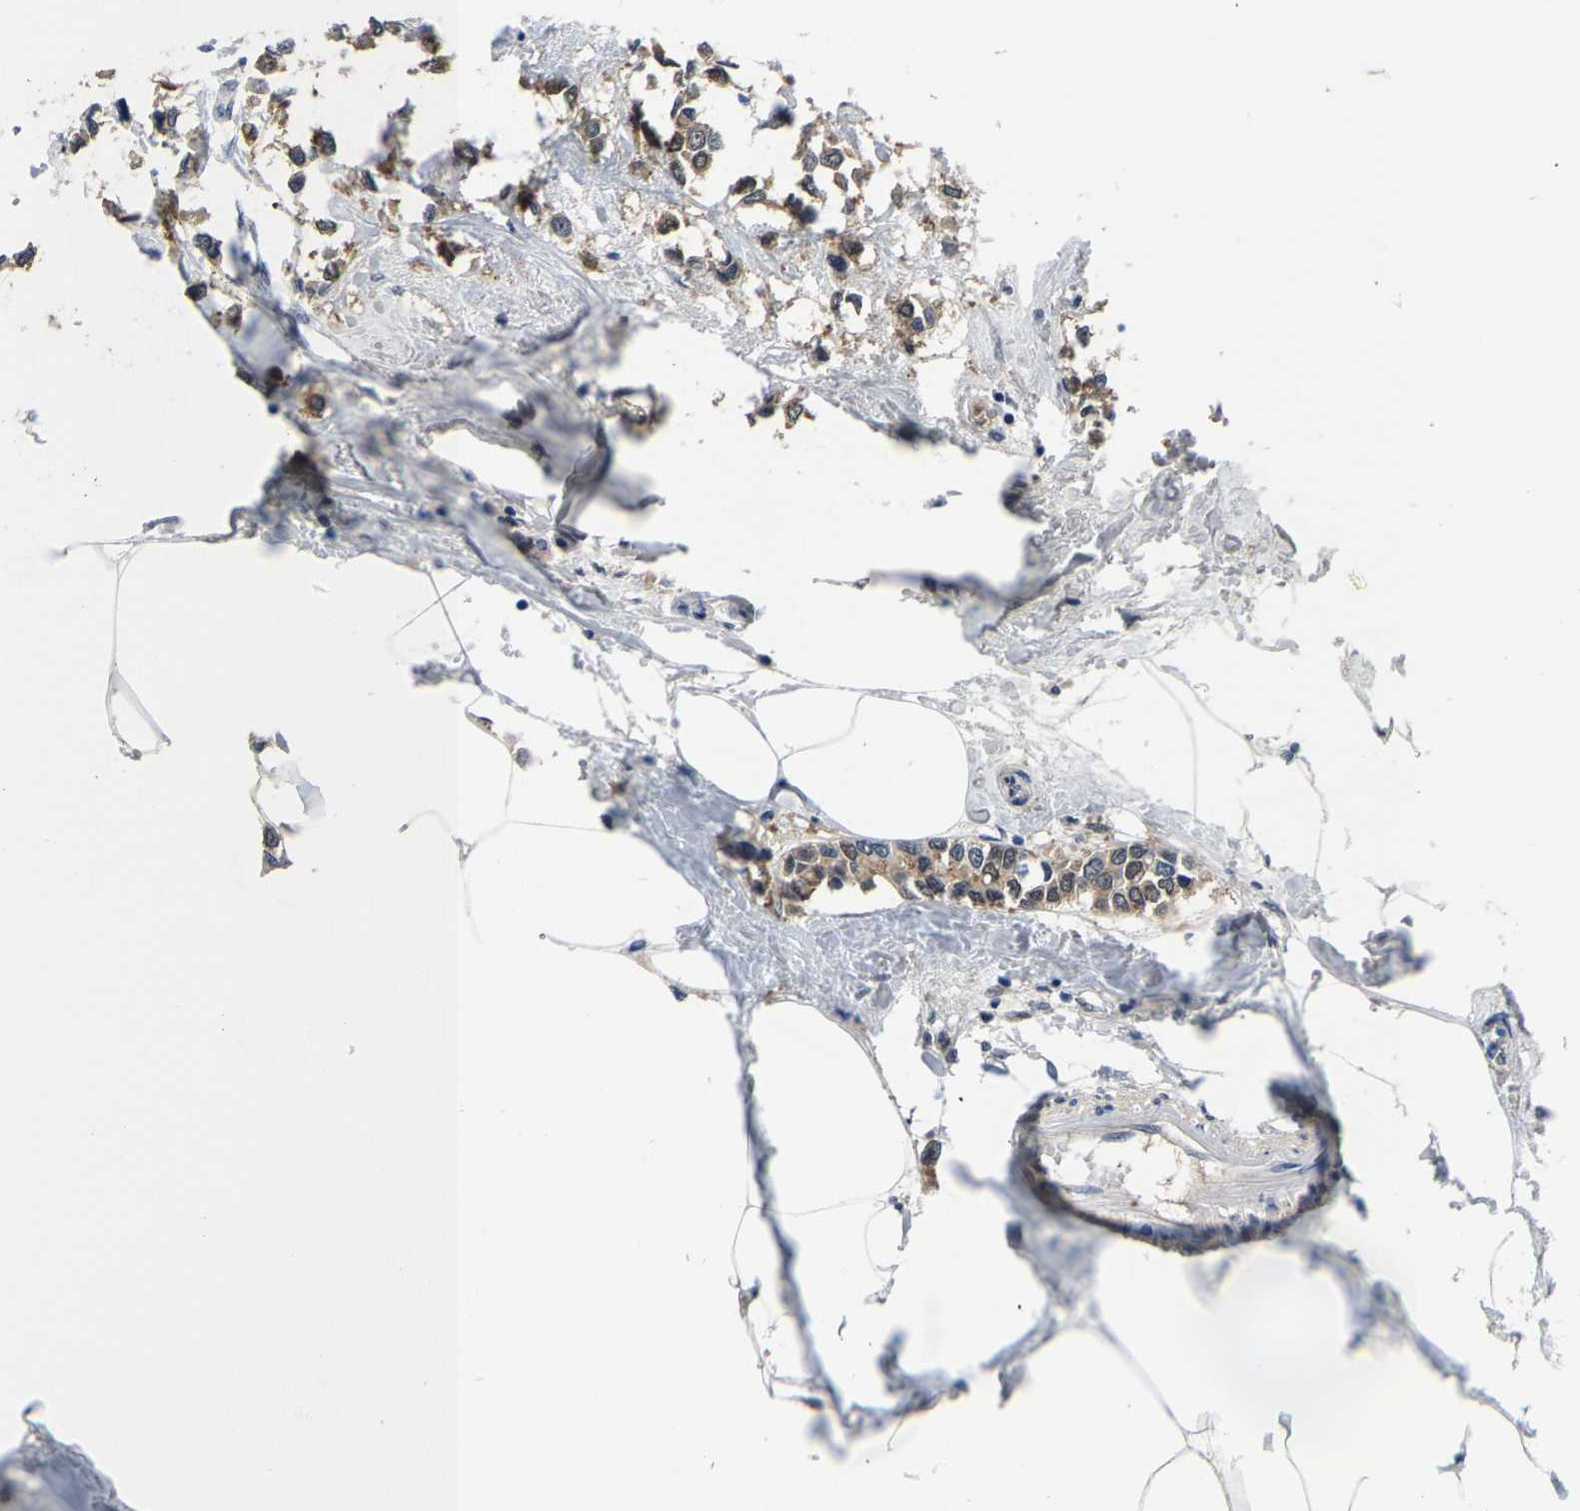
{"staining": {"intensity": "moderate", "quantity": ">75%", "location": "cytoplasmic/membranous"}, "tissue": "breast cancer", "cell_type": "Tumor cells", "image_type": "cancer", "snomed": [{"axis": "morphology", "description": "Lobular carcinoma"}, {"axis": "topography", "description": "Breast"}], "caption": "Immunohistochemical staining of human lobular carcinoma (breast) exhibits medium levels of moderate cytoplasmic/membranous protein expression in about >75% of tumor cells. (brown staining indicates protein expression, while blue staining denotes nuclei).", "gene": "SSH3", "patient": {"sex": "female", "age": 51}}